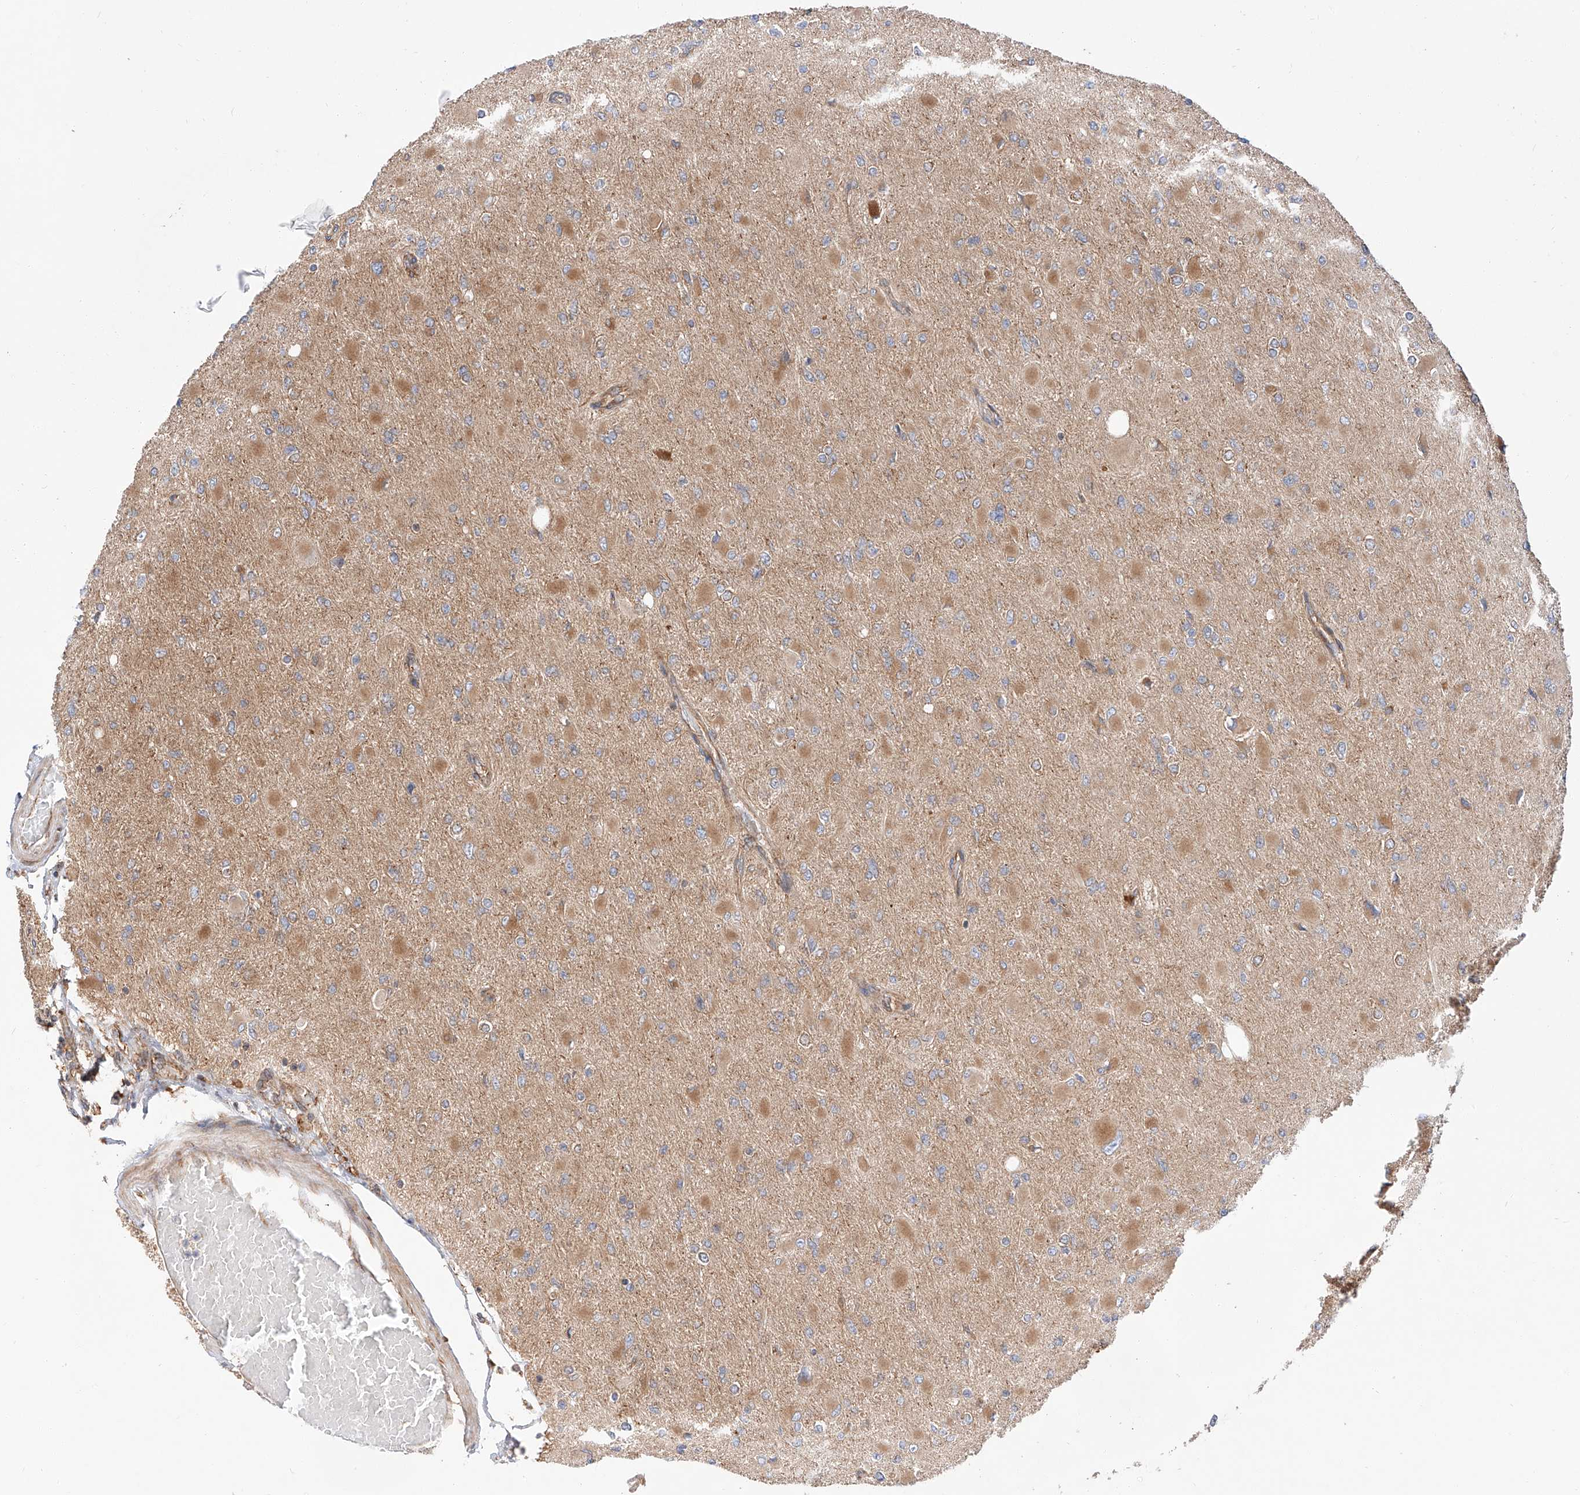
{"staining": {"intensity": "moderate", "quantity": "25%-75%", "location": "cytoplasmic/membranous"}, "tissue": "glioma", "cell_type": "Tumor cells", "image_type": "cancer", "snomed": [{"axis": "morphology", "description": "Glioma, malignant, High grade"}, {"axis": "topography", "description": "Cerebral cortex"}], "caption": "High-grade glioma (malignant) stained for a protein (brown) exhibits moderate cytoplasmic/membranous positive positivity in approximately 25%-75% of tumor cells.", "gene": "ISCA2", "patient": {"sex": "female", "age": 36}}